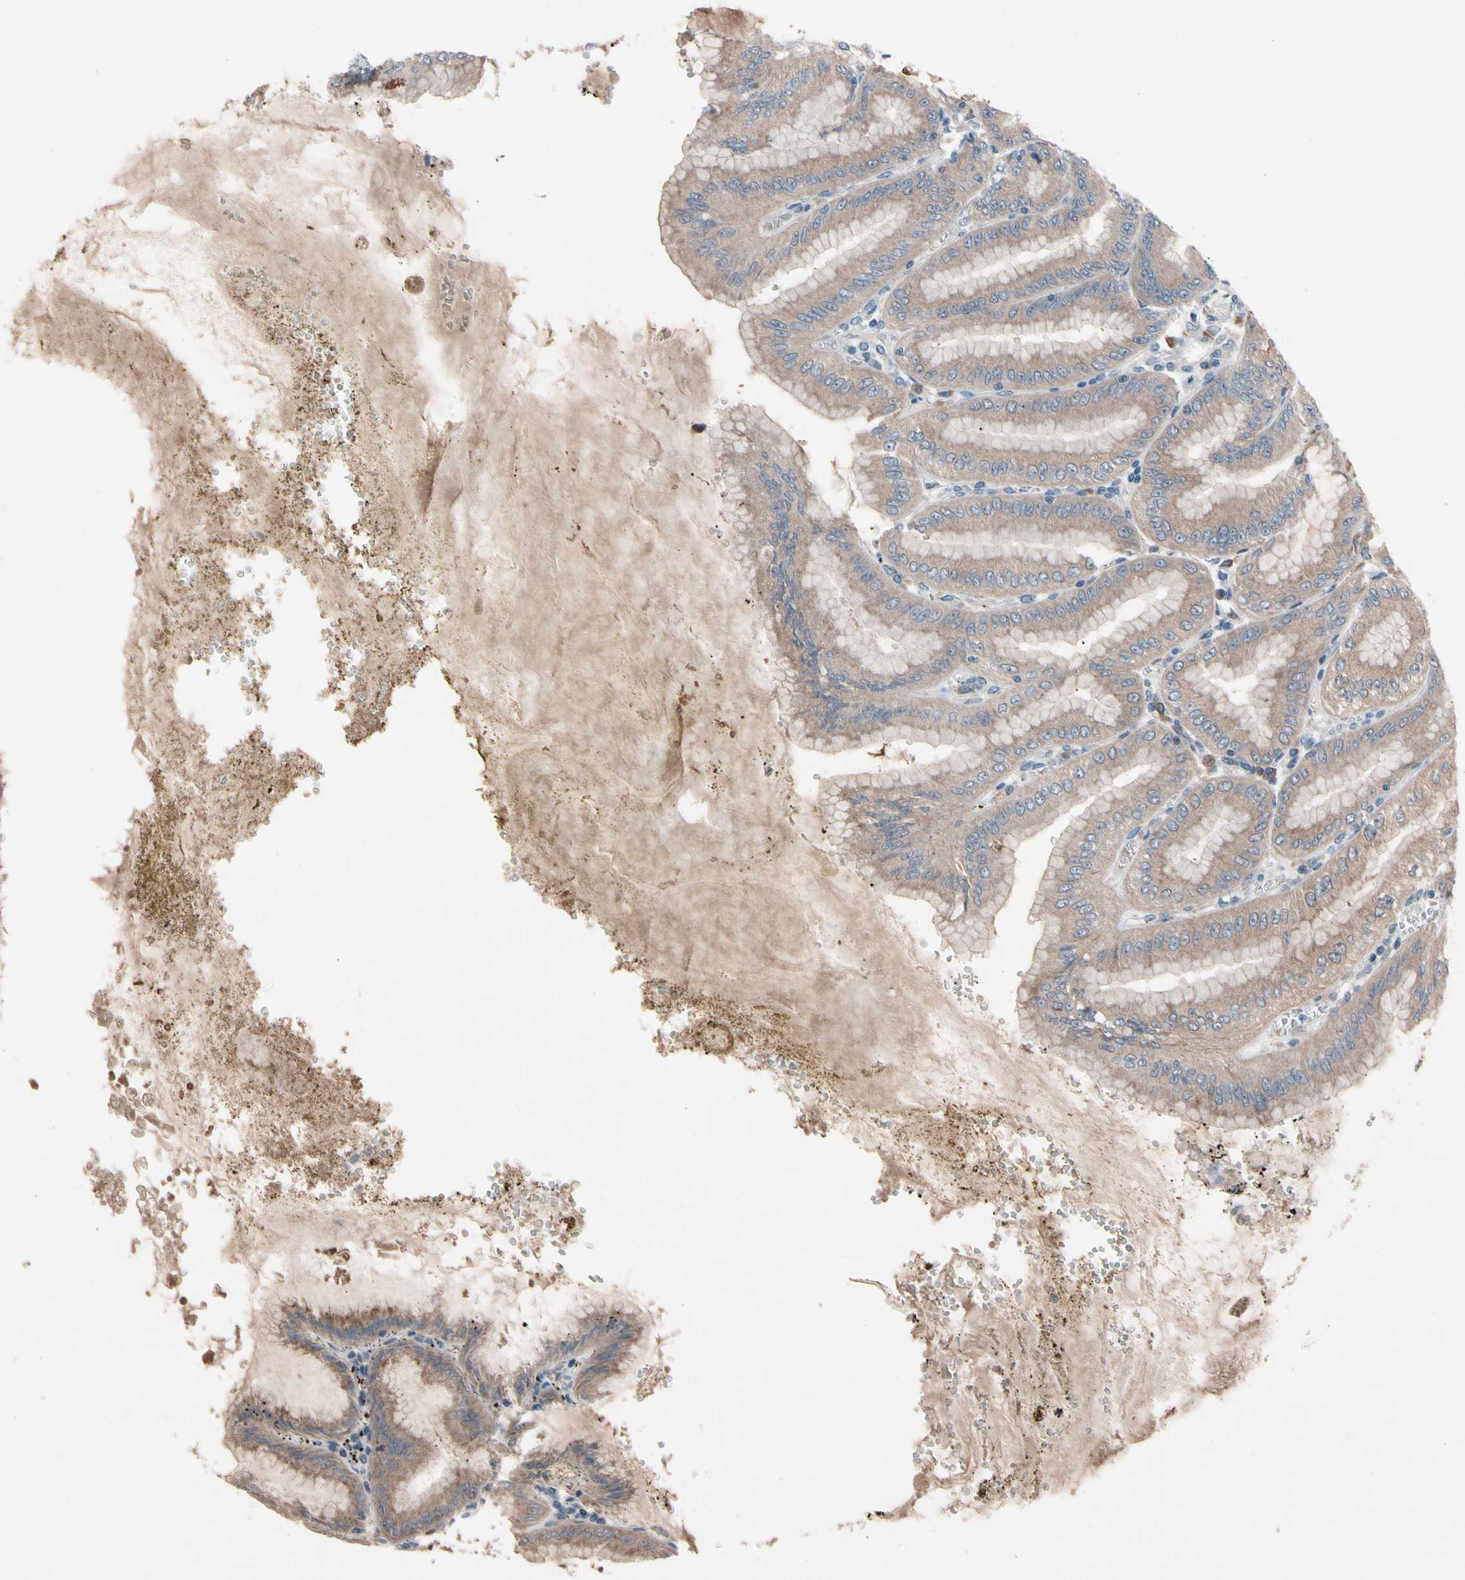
{"staining": {"intensity": "moderate", "quantity": ">75%", "location": "cytoplasmic/membranous"}, "tissue": "stomach", "cell_type": "Glandular cells", "image_type": "normal", "snomed": [{"axis": "morphology", "description": "Normal tissue, NOS"}, {"axis": "topography", "description": "Stomach, lower"}], "caption": "Stomach stained with a brown dye exhibits moderate cytoplasmic/membranous positive positivity in approximately >75% of glandular cells.", "gene": "PRDX4", "patient": {"sex": "male", "age": 71}}